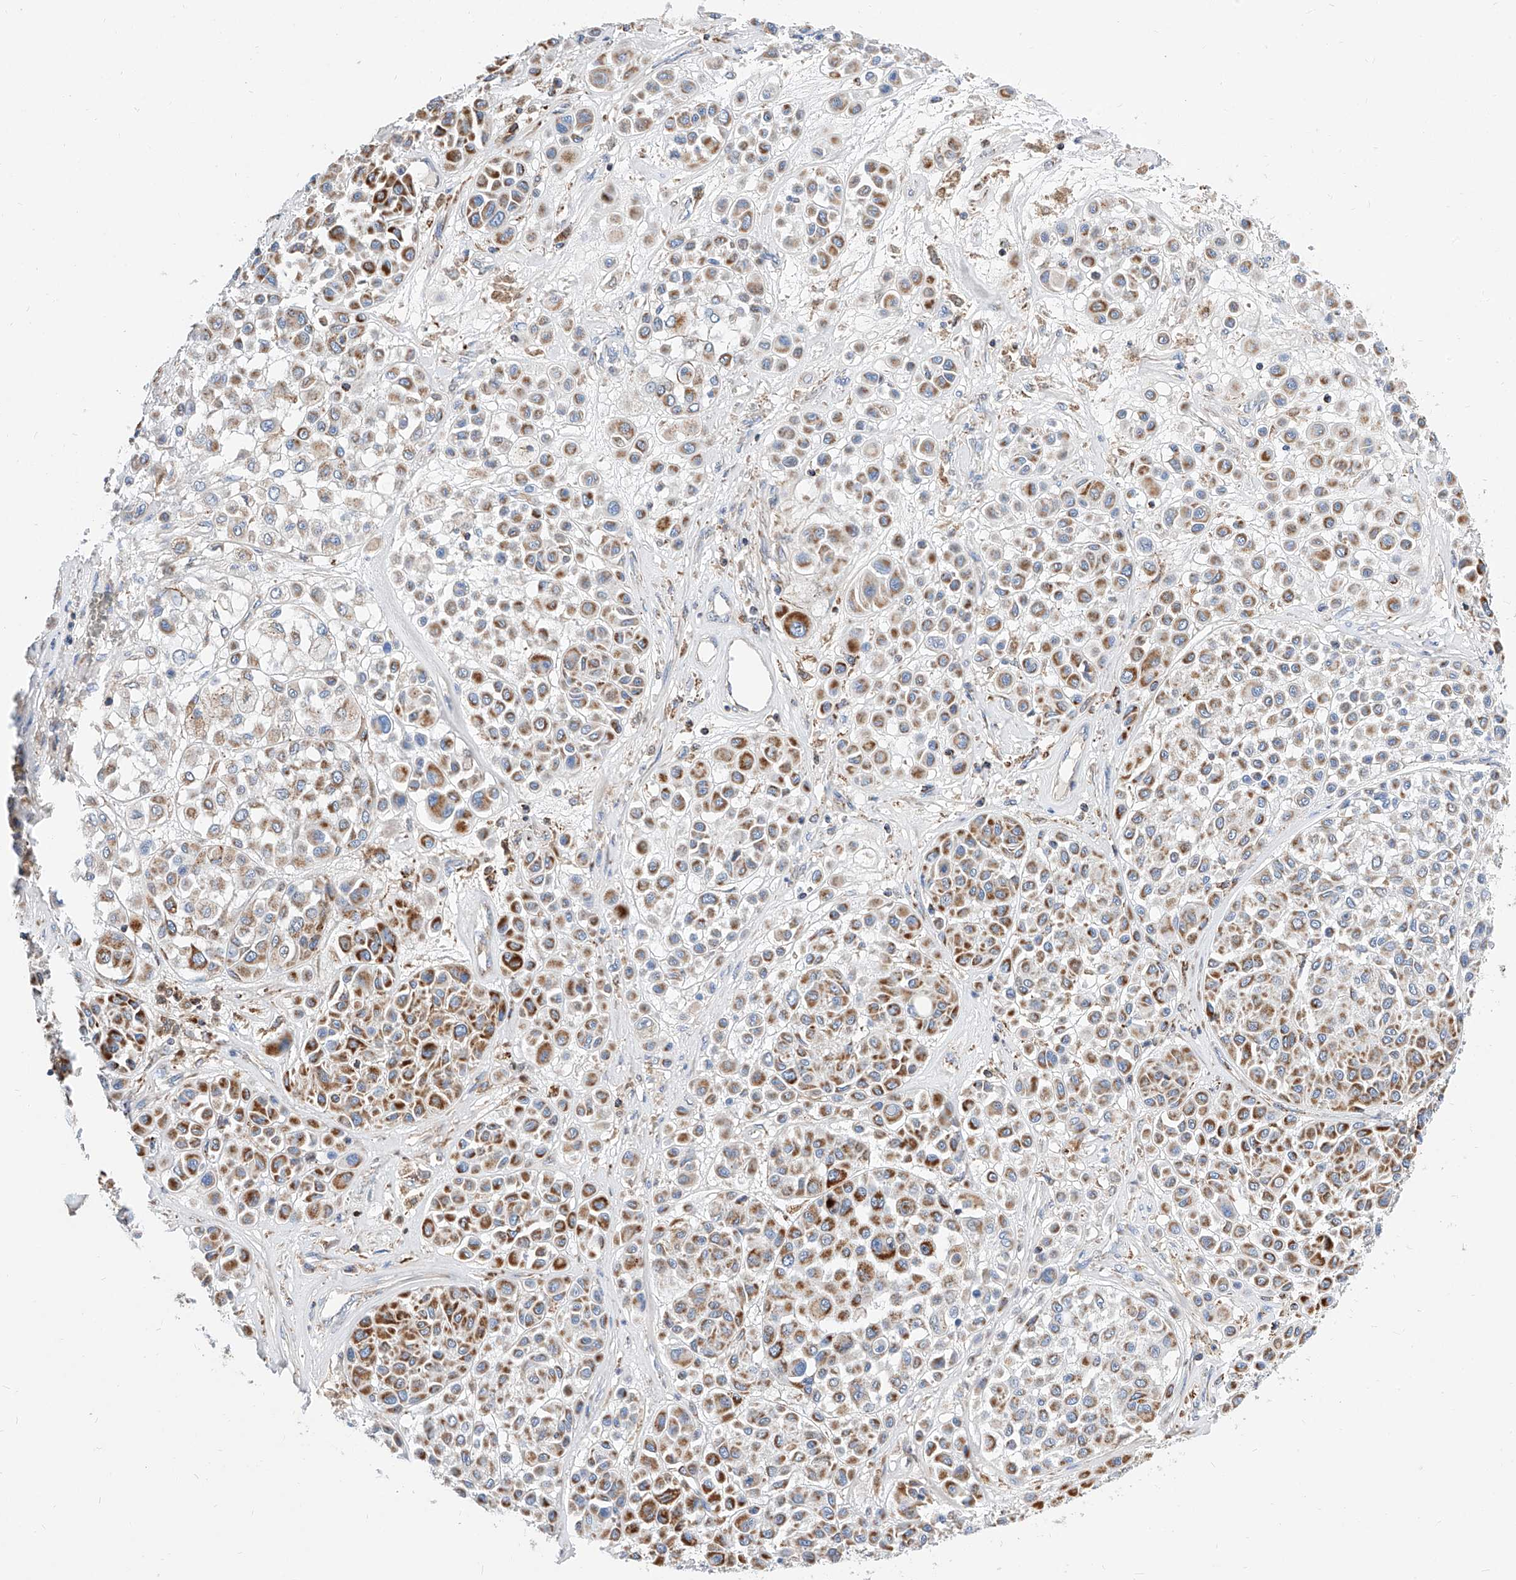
{"staining": {"intensity": "strong", "quantity": "25%-75%", "location": "cytoplasmic/membranous"}, "tissue": "melanoma", "cell_type": "Tumor cells", "image_type": "cancer", "snomed": [{"axis": "morphology", "description": "Malignant melanoma, Metastatic site"}, {"axis": "topography", "description": "Soft tissue"}], "caption": "Malignant melanoma (metastatic site) stained for a protein (brown) demonstrates strong cytoplasmic/membranous positive positivity in approximately 25%-75% of tumor cells.", "gene": "CPNE5", "patient": {"sex": "male", "age": 41}}